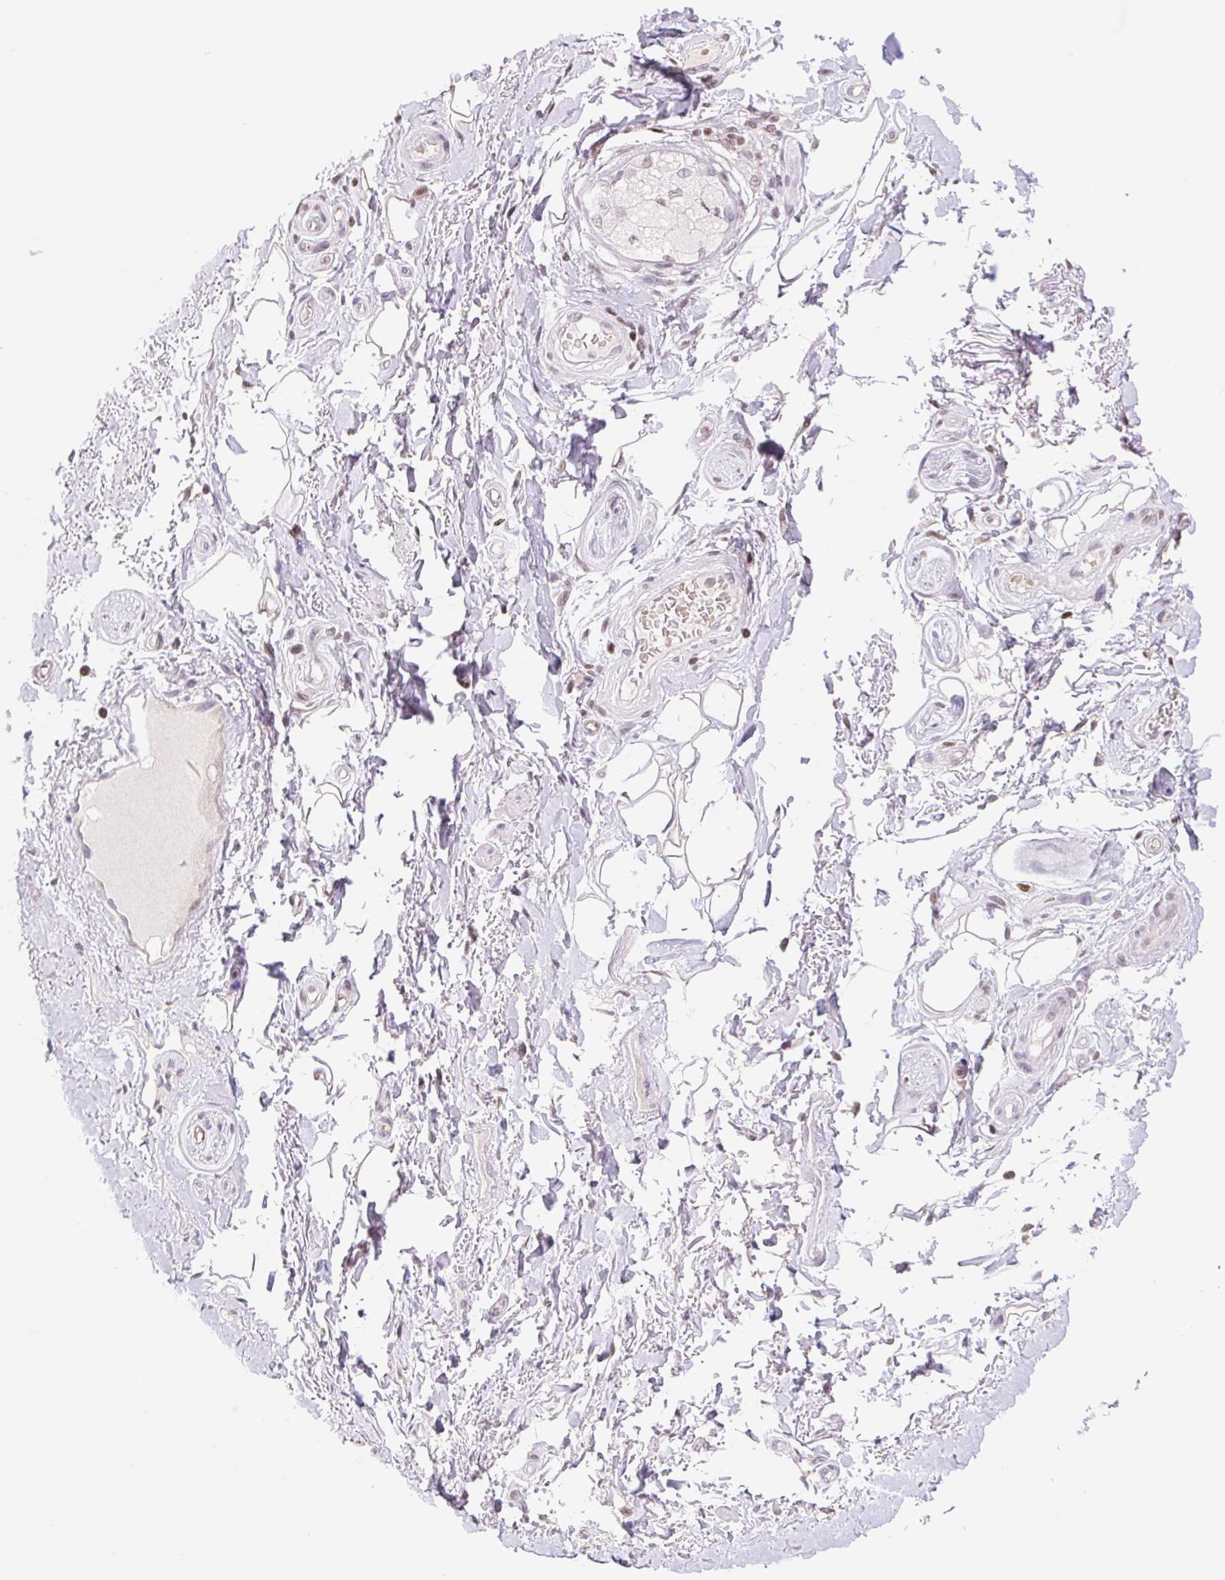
{"staining": {"intensity": "negative", "quantity": "none", "location": "none"}, "tissue": "adipose tissue", "cell_type": "Adipocytes", "image_type": "normal", "snomed": [{"axis": "morphology", "description": "Normal tissue, NOS"}, {"axis": "topography", "description": "Peripheral nerve tissue"}], "caption": "There is no significant positivity in adipocytes of adipose tissue. (DAB (3,3'-diaminobenzidine) immunohistochemistry visualized using brightfield microscopy, high magnification).", "gene": "TRERF1", "patient": {"sex": "male", "age": 51}}